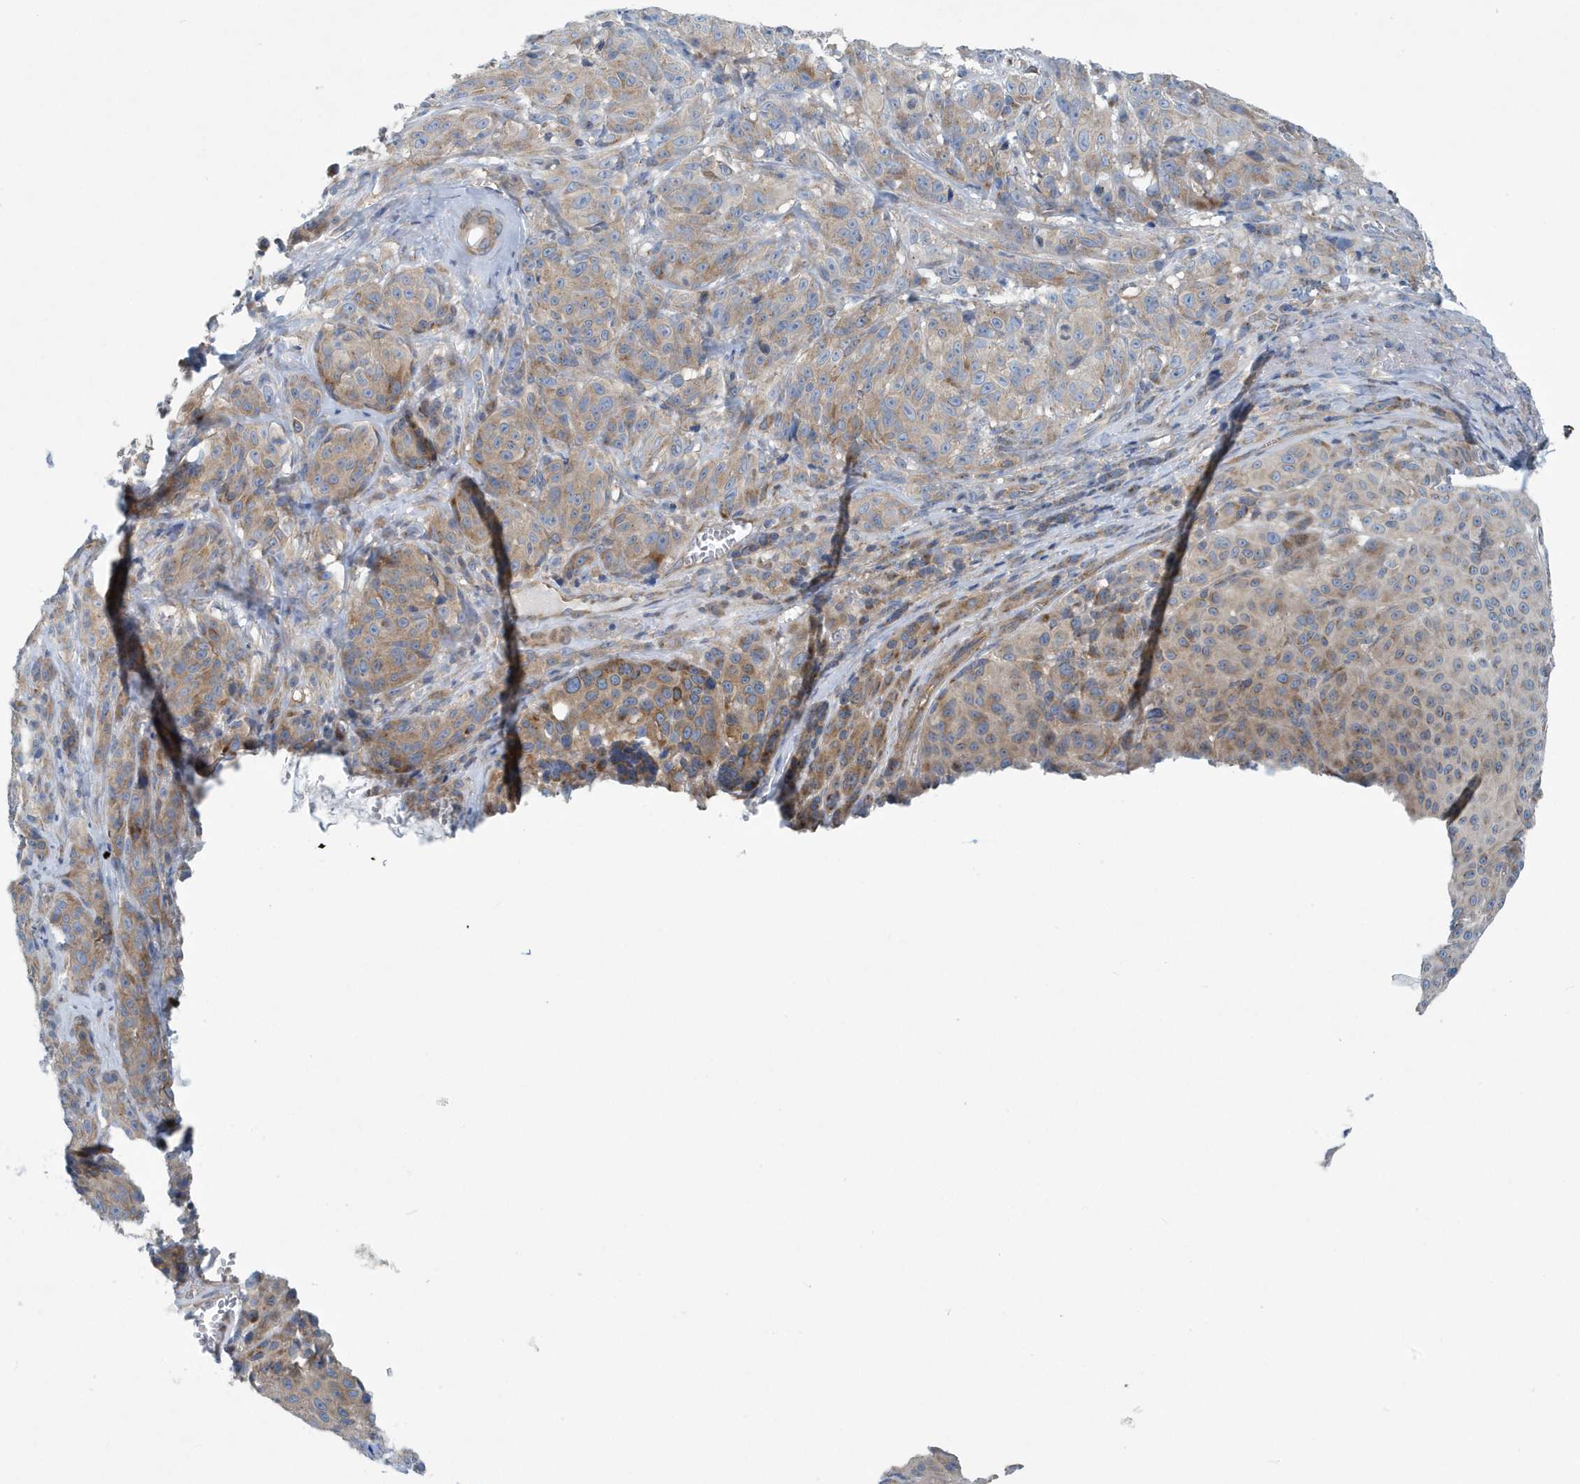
{"staining": {"intensity": "moderate", "quantity": "25%-75%", "location": "cytoplasmic/membranous"}, "tissue": "melanoma", "cell_type": "Tumor cells", "image_type": "cancer", "snomed": [{"axis": "morphology", "description": "Malignant melanoma, NOS"}, {"axis": "topography", "description": "Skin"}], "caption": "This image reveals melanoma stained with immunohistochemistry (IHC) to label a protein in brown. The cytoplasmic/membranous of tumor cells show moderate positivity for the protein. Nuclei are counter-stained blue.", "gene": "PPM1M", "patient": {"sex": "male", "age": 73}}